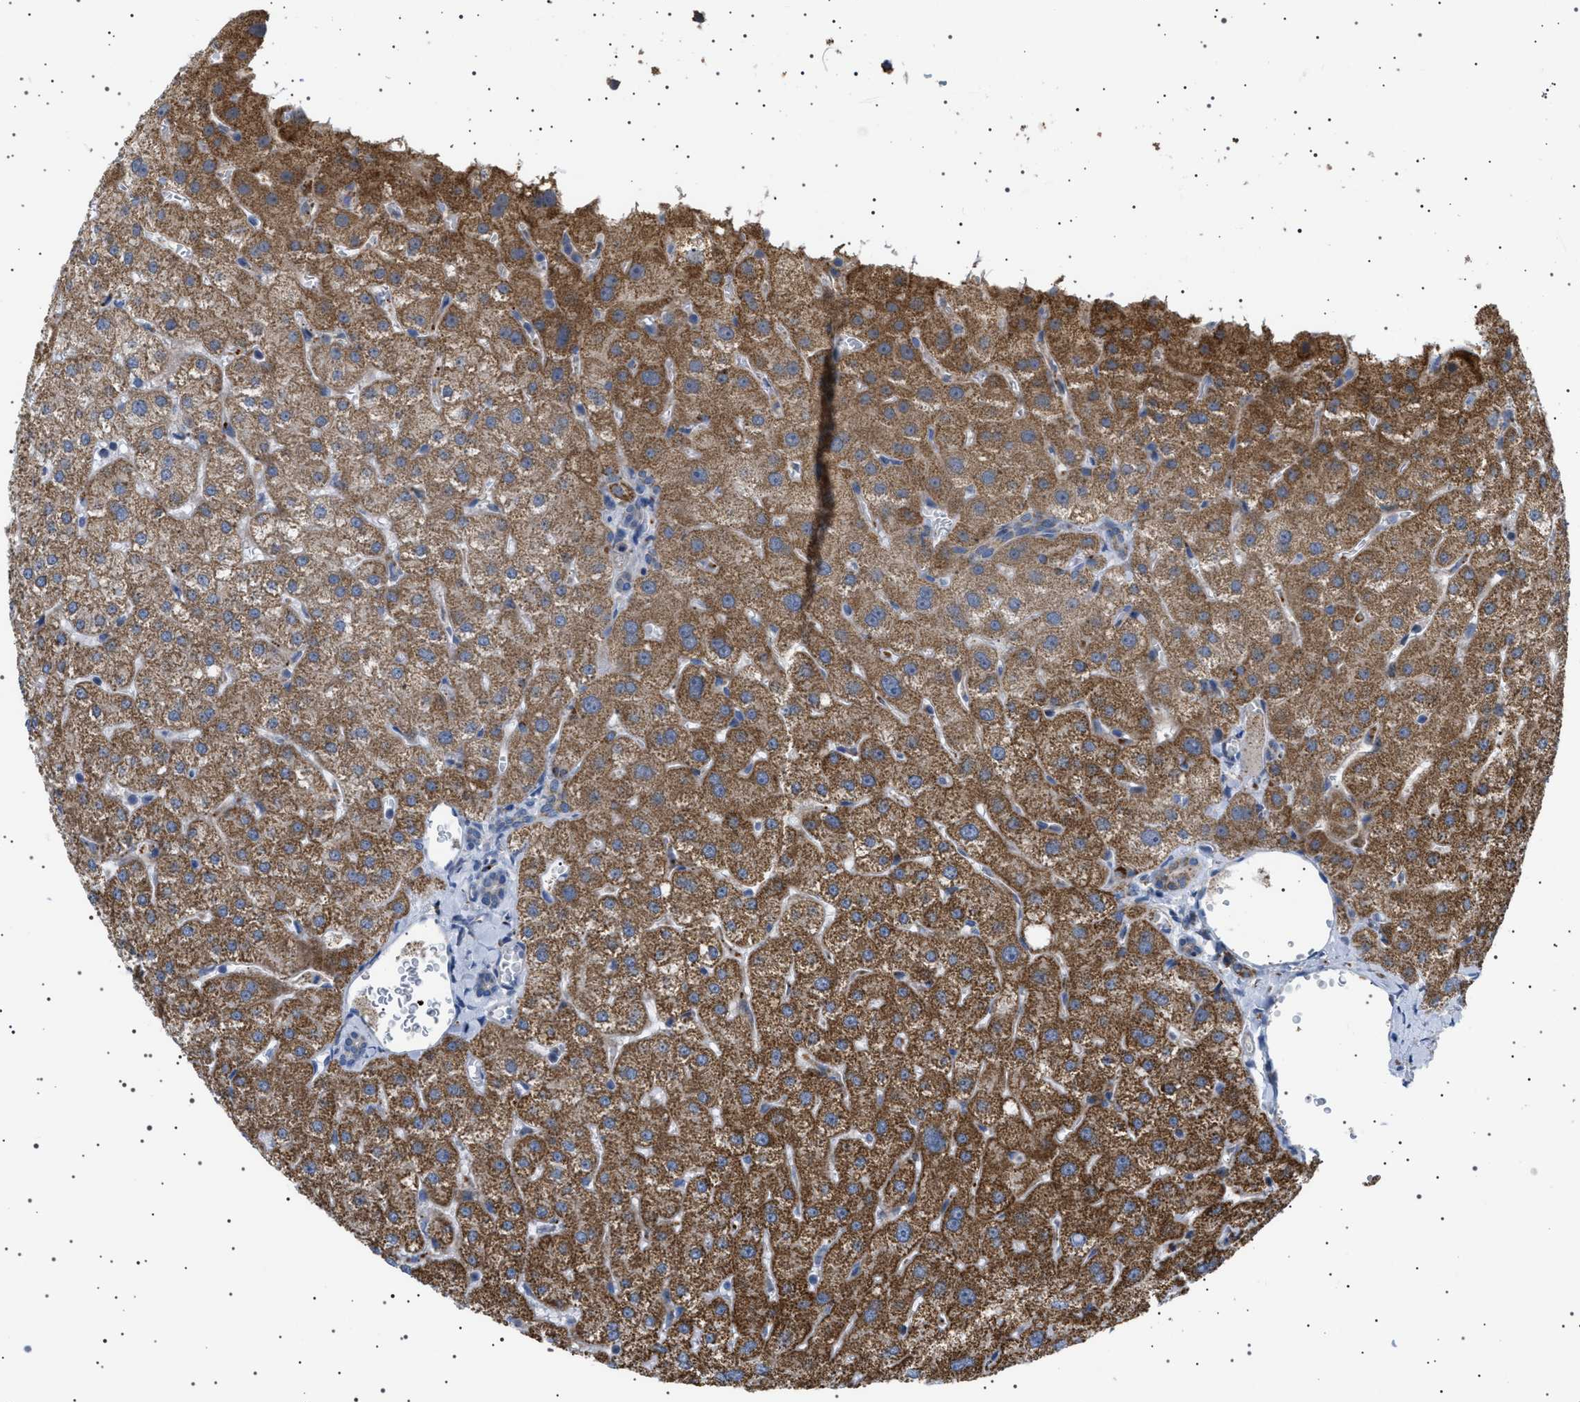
{"staining": {"intensity": "negative", "quantity": "none", "location": "none"}, "tissue": "liver", "cell_type": "Cholangiocytes", "image_type": "normal", "snomed": [{"axis": "morphology", "description": "Normal tissue, NOS"}, {"axis": "topography", "description": "Liver"}], "caption": "Immunohistochemistry photomicrograph of normal liver: liver stained with DAB (3,3'-diaminobenzidine) exhibits no significant protein positivity in cholangiocytes. Nuclei are stained in blue.", "gene": "UBXN8", "patient": {"sex": "male", "age": 73}}